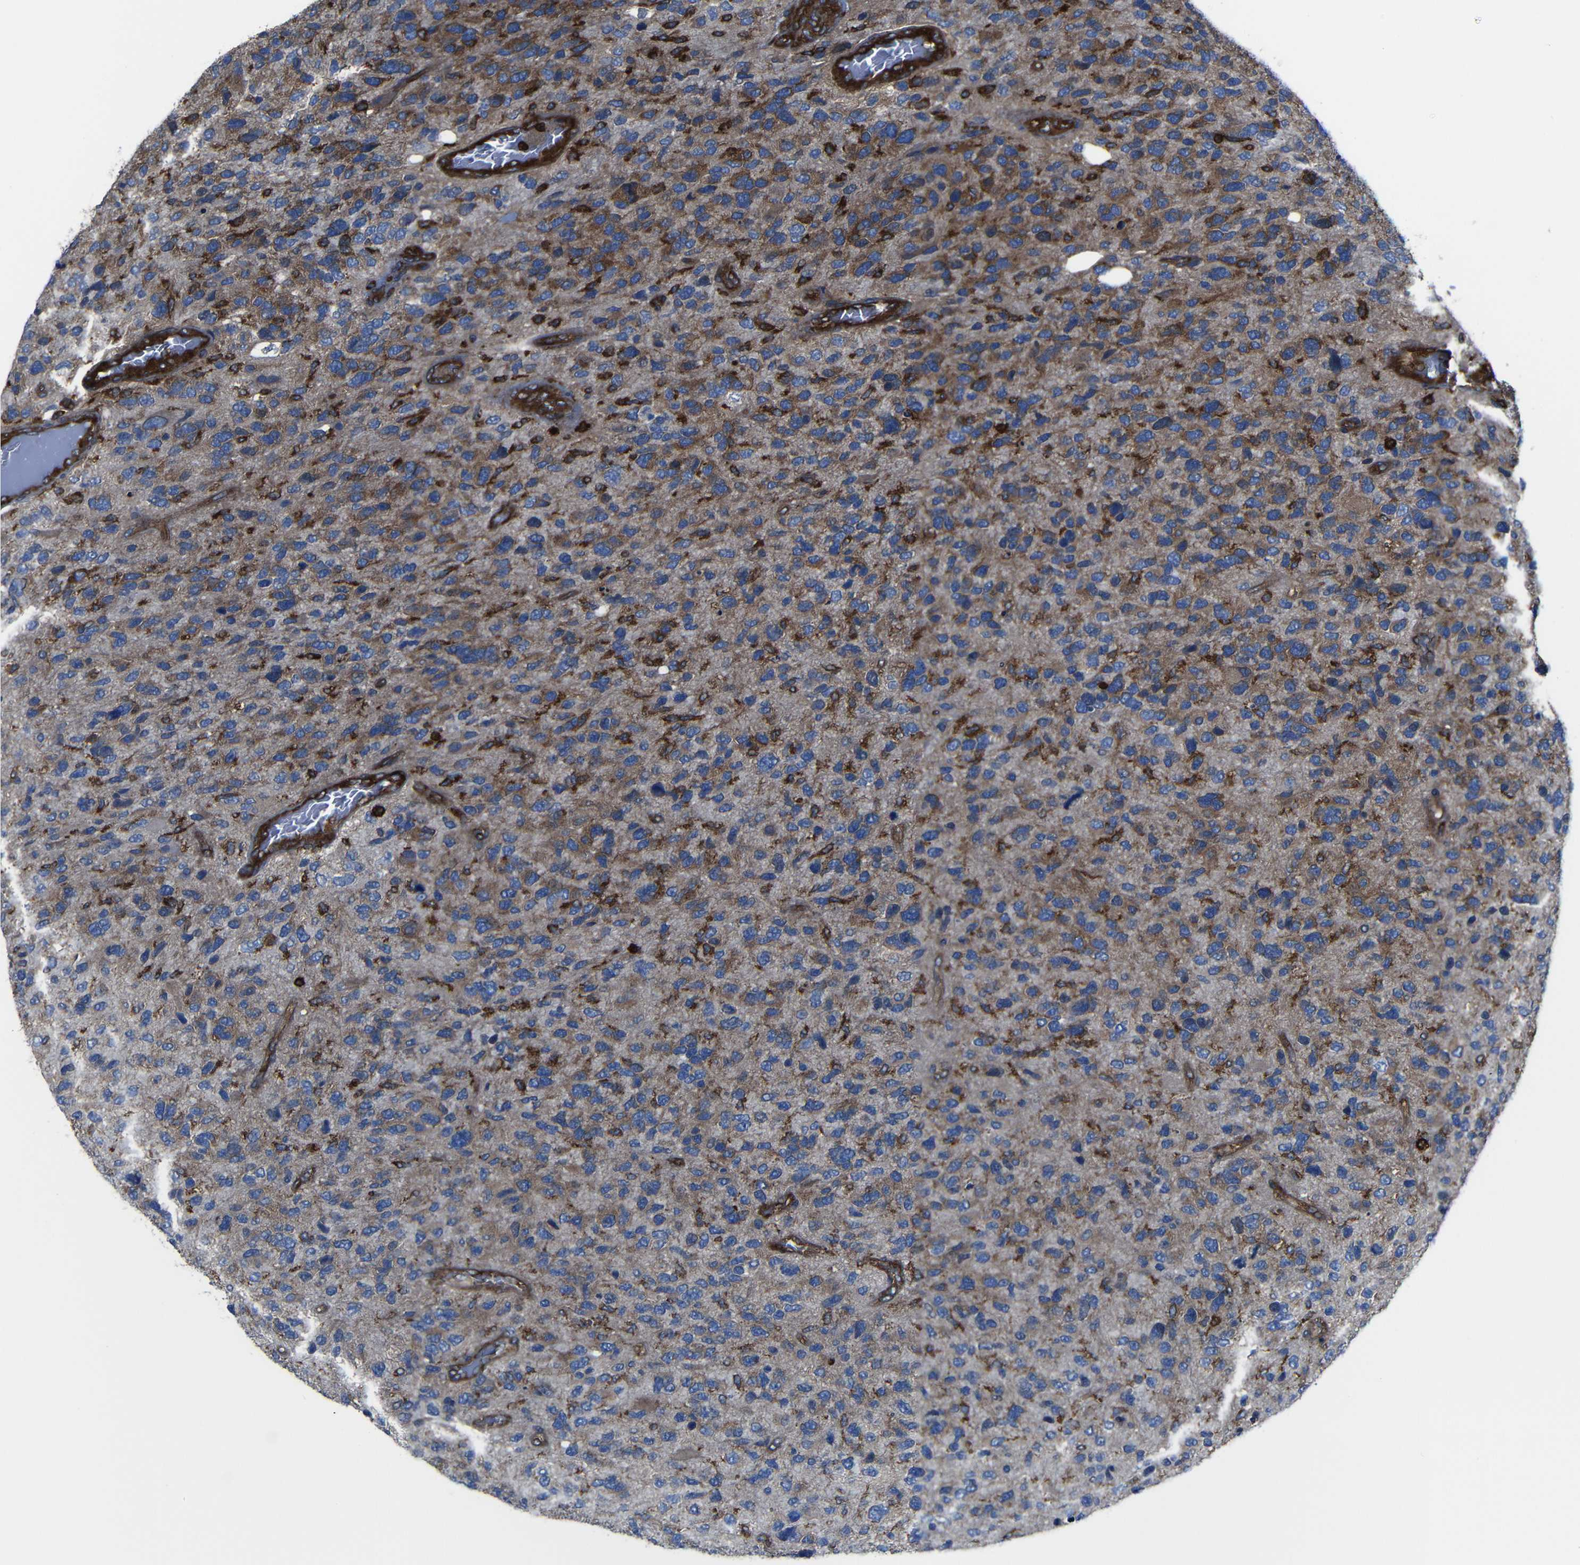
{"staining": {"intensity": "strong", "quantity": "25%-75%", "location": "cytoplasmic/membranous"}, "tissue": "glioma", "cell_type": "Tumor cells", "image_type": "cancer", "snomed": [{"axis": "morphology", "description": "Glioma, malignant, High grade"}, {"axis": "topography", "description": "Brain"}], "caption": "Malignant glioma (high-grade) was stained to show a protein in brown. There is high levels of strong cytoplasmic/membranous staining in approximately 25%-75% of tumor cells.", "gene": "ARHGEF1", "patient": {"sex": "female", "age": 58}}